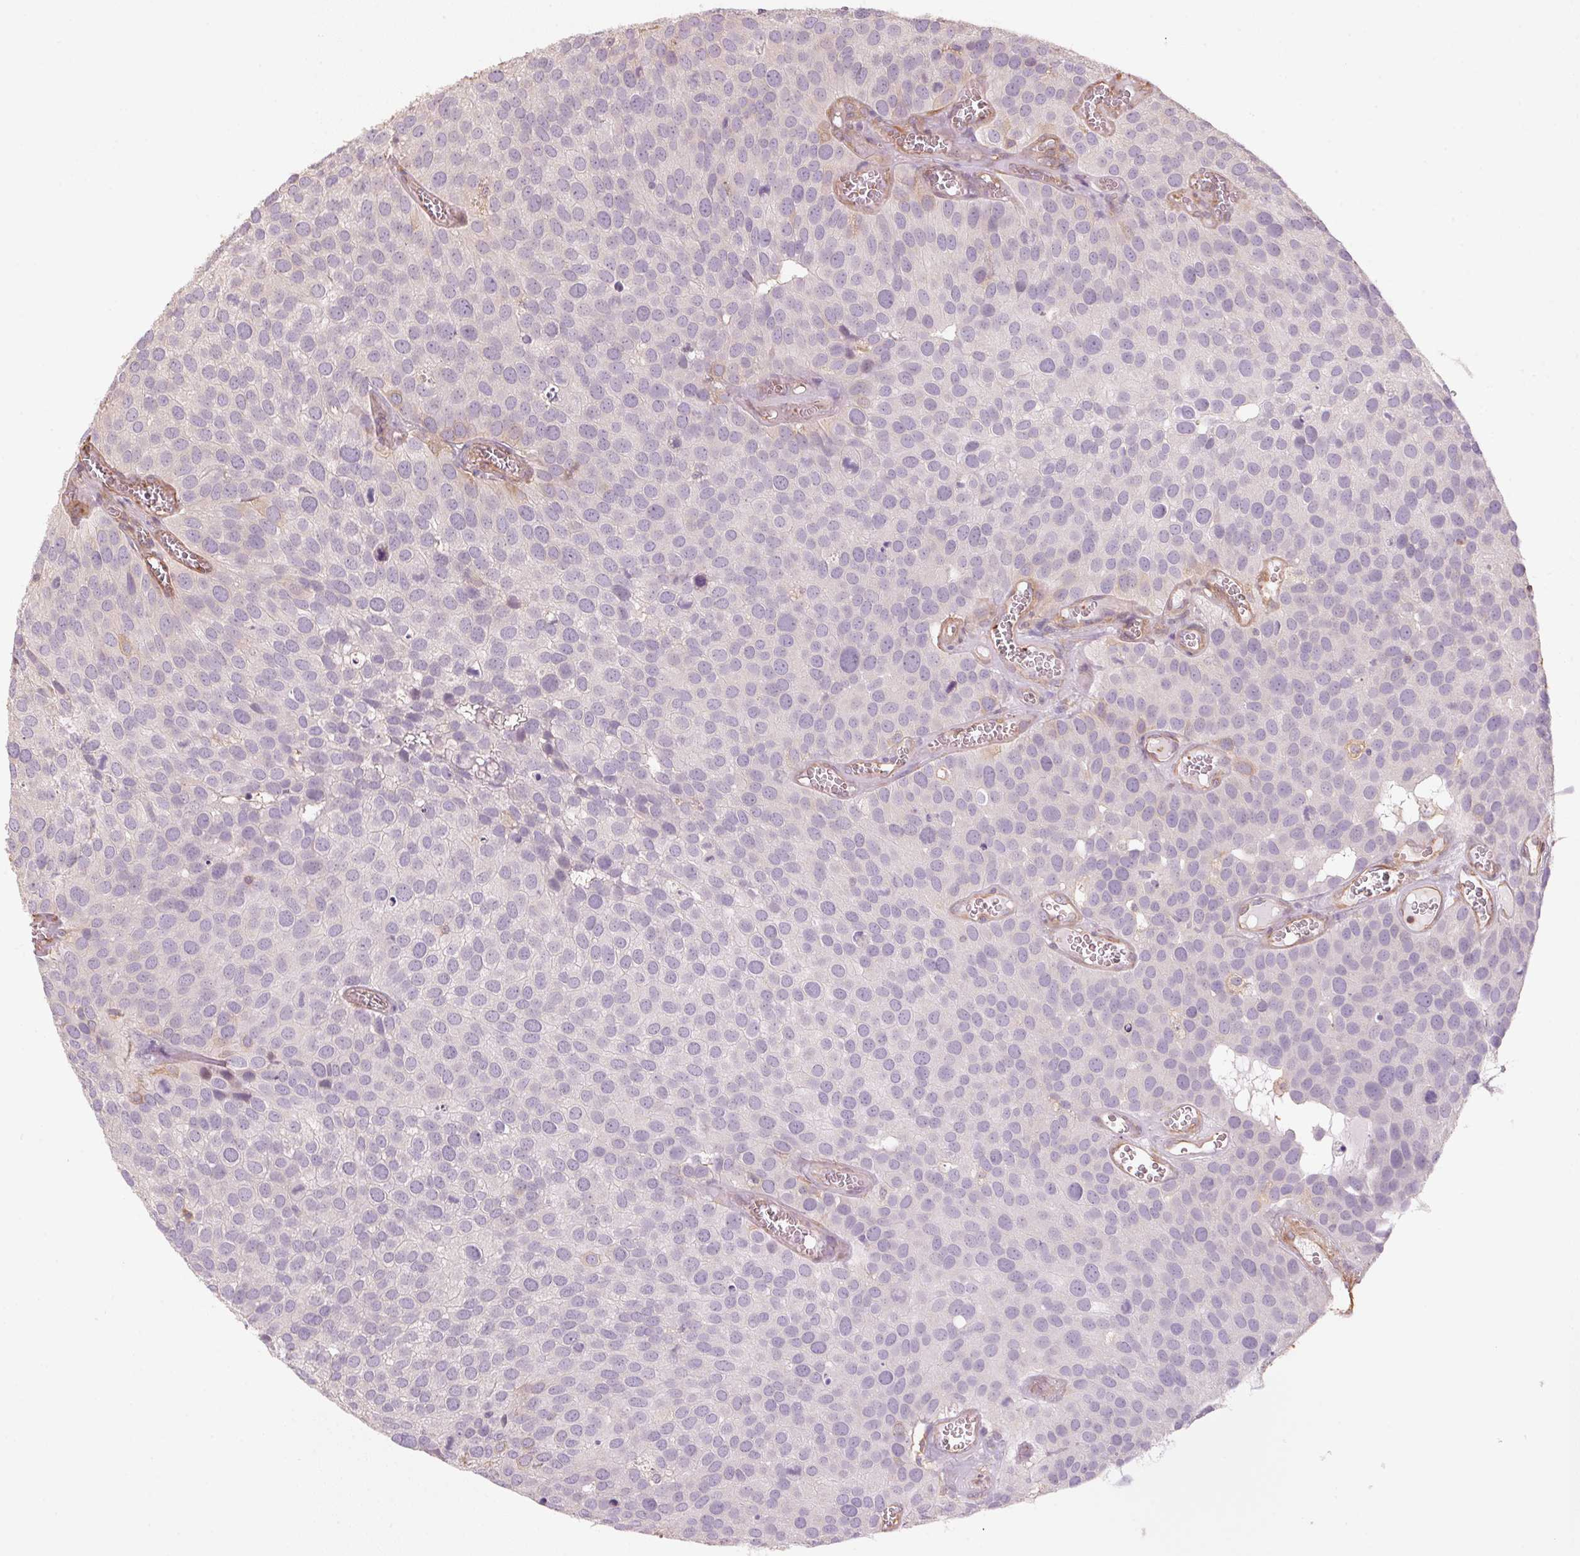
{"staining": {"intensity": "negative", "quantity": "none", "location": "none"}, "tissue": "urothelial cancer", "cell_type": "Tumor cells", "image_type": "cancer", "snomed": [{"axis": "morphology", "description": "Urothelial carcinoma, Low grade"}, {"axis": "topography", "description": "Urinary bladder"}], "caption": "Immunohistochemistry of urothelial carcinoma (low-grade) exhibits no expression in tumor cells.", "gene": "QDPR", "patient": {"sex": "female", "age": 69}}